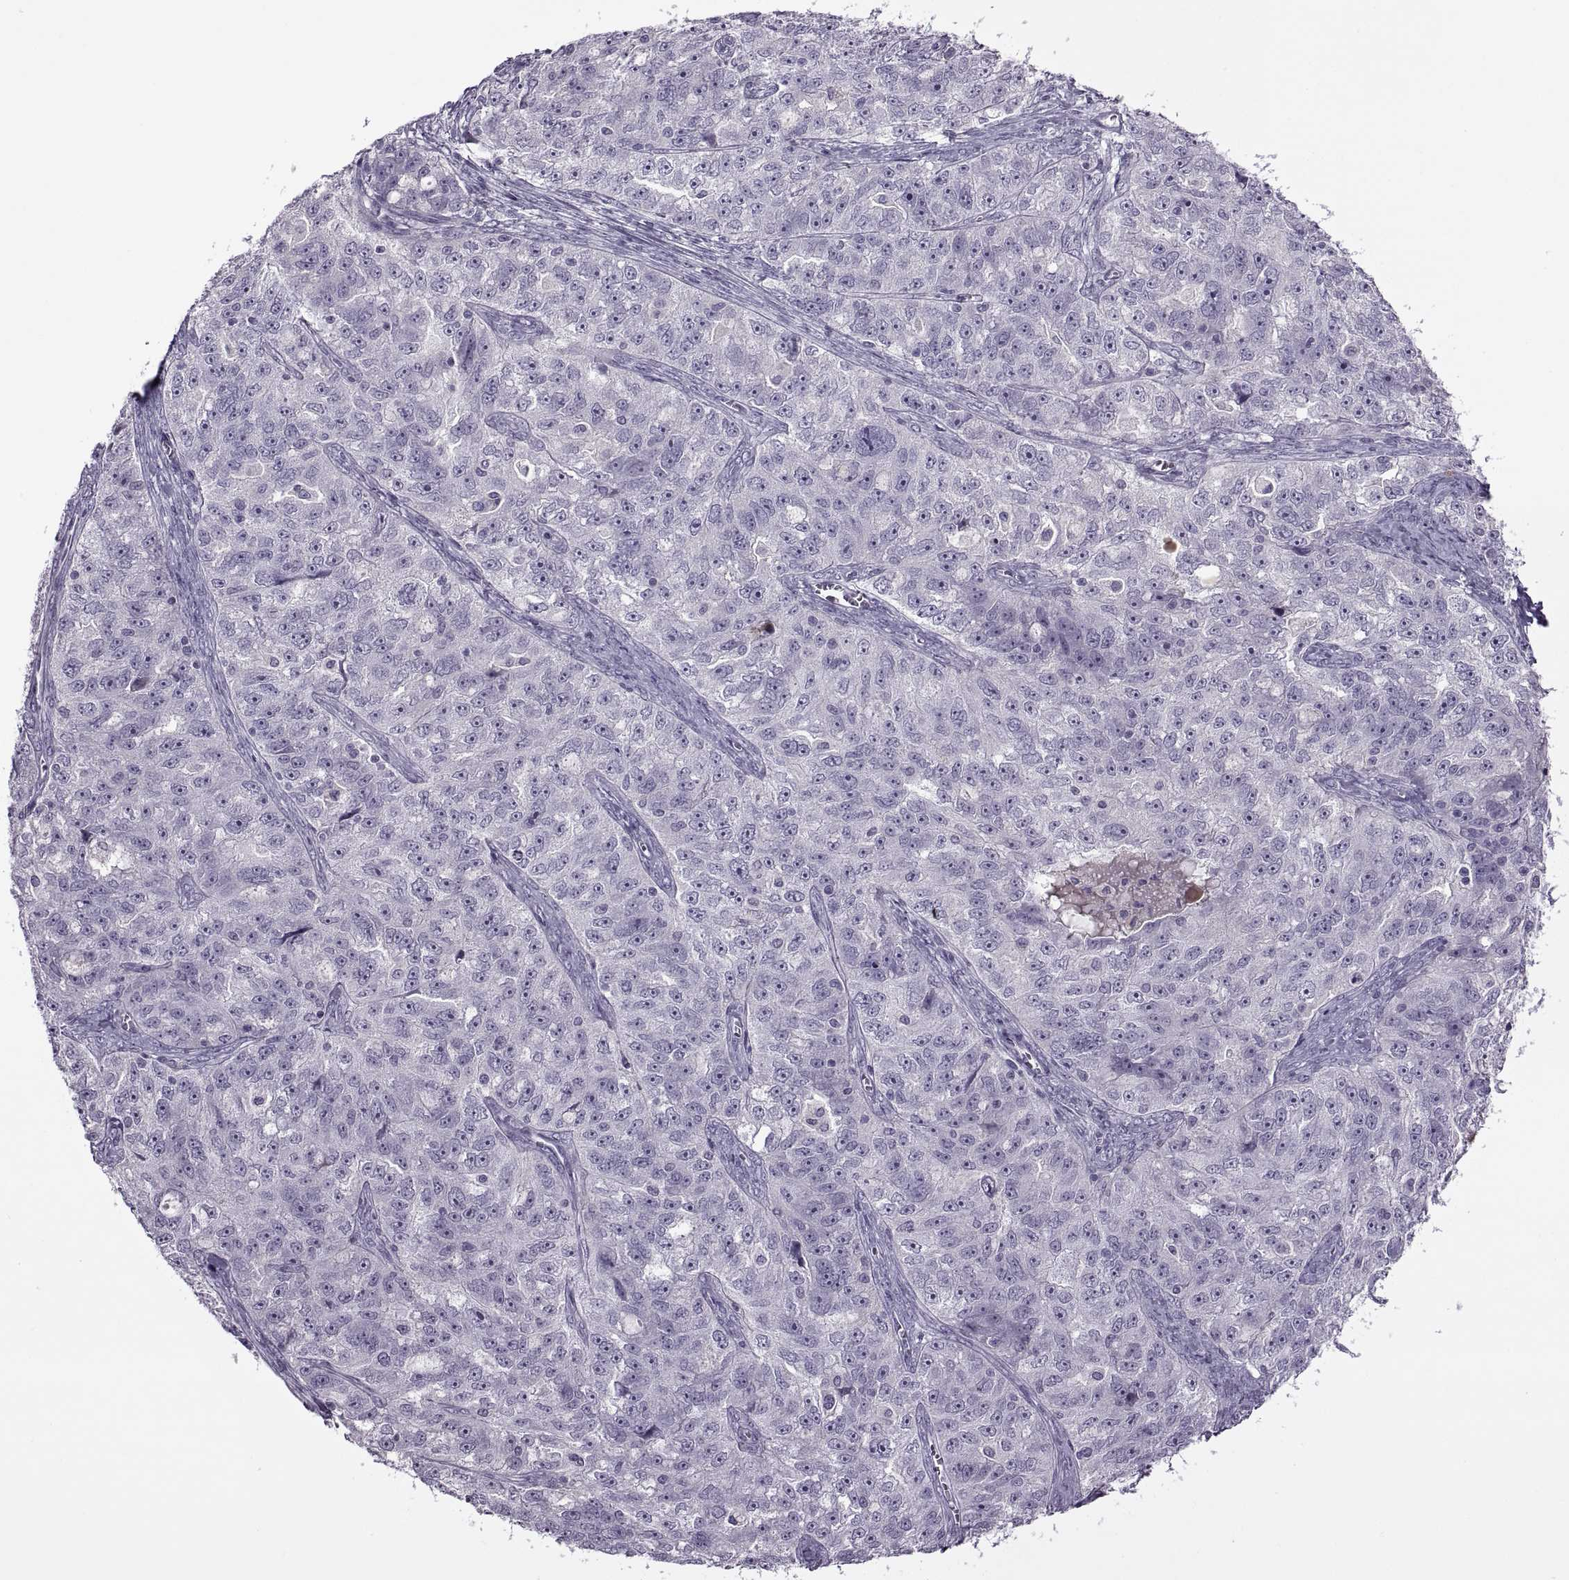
{"staining": {"intensity": "negative", "quantity": "none", "location": "none"}, "tissue": "ovarian cancer", "cell_type": "Tumor cells", "image_type": "cancer", "snomed": [{"axis": "morphology", "description": "Cystadenocarcinoma, serous, NOS"}, {"axis": "topography", "description": "Ovary"}], "caption": "A micrograph of ovarian serous cystadenocarcinoma stained for a protein demonstrates no brown staining in tumor cells. Brightfield microscopy of IHC stained with DAB (3,3'-diaminobenzidine) (brown) and hematoxylin (blue), captured at high magnification.", "gene": "RSPH6A", "patient": {"sex": "female", "age": 51}}